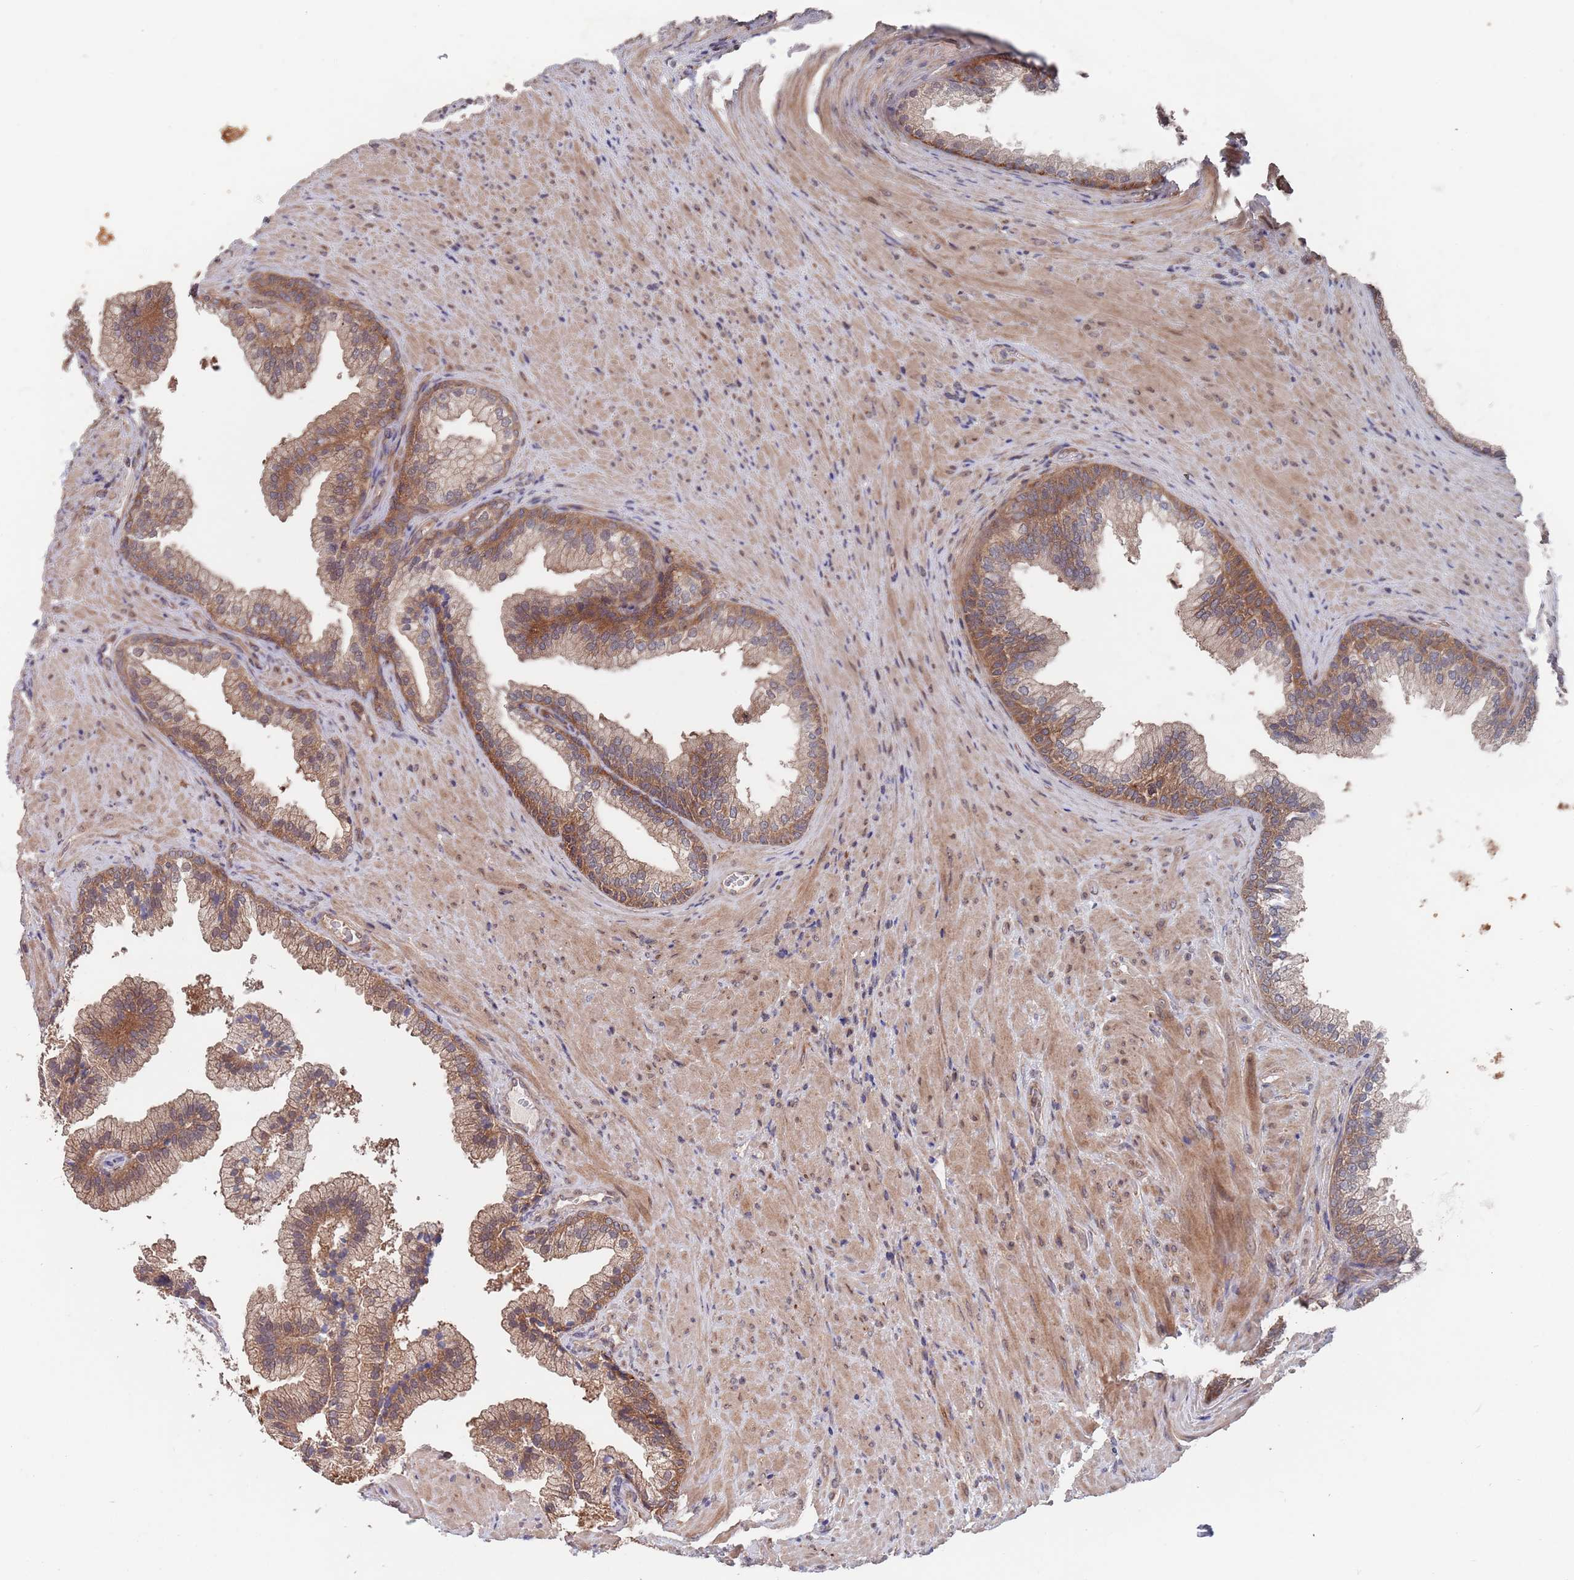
{"staining": {"intensity": "moderate", "quantity": "25%-75%", "location": "cytoplasmic/membranous"}, "tissue": "prostate", "cell_type": "Glandular cells", "image_type": "normal", "snomed": [{"axis": "morphology", "description": "Normal tissue, NOS"}, {"axis": "topography", "description": "Prostate"}], "caption": "High-magnification brightfield microscopy of benign prostate stained with DAB (3,3'-diaminobenzidine) (brown) and counterstained with hematoxylin (blue). glandular cells exhibit moderate cytoplasmic/membranous staining is seen in approximately25%-75% of cells. (Stains: DAB (3,3'-diaminobenzidine) in brown, nuclei in blue, Microscopy: brightfield microscopy at high magnification).", "gene": "UNC45A", "patient": {"sex": "male", "age": 76}}